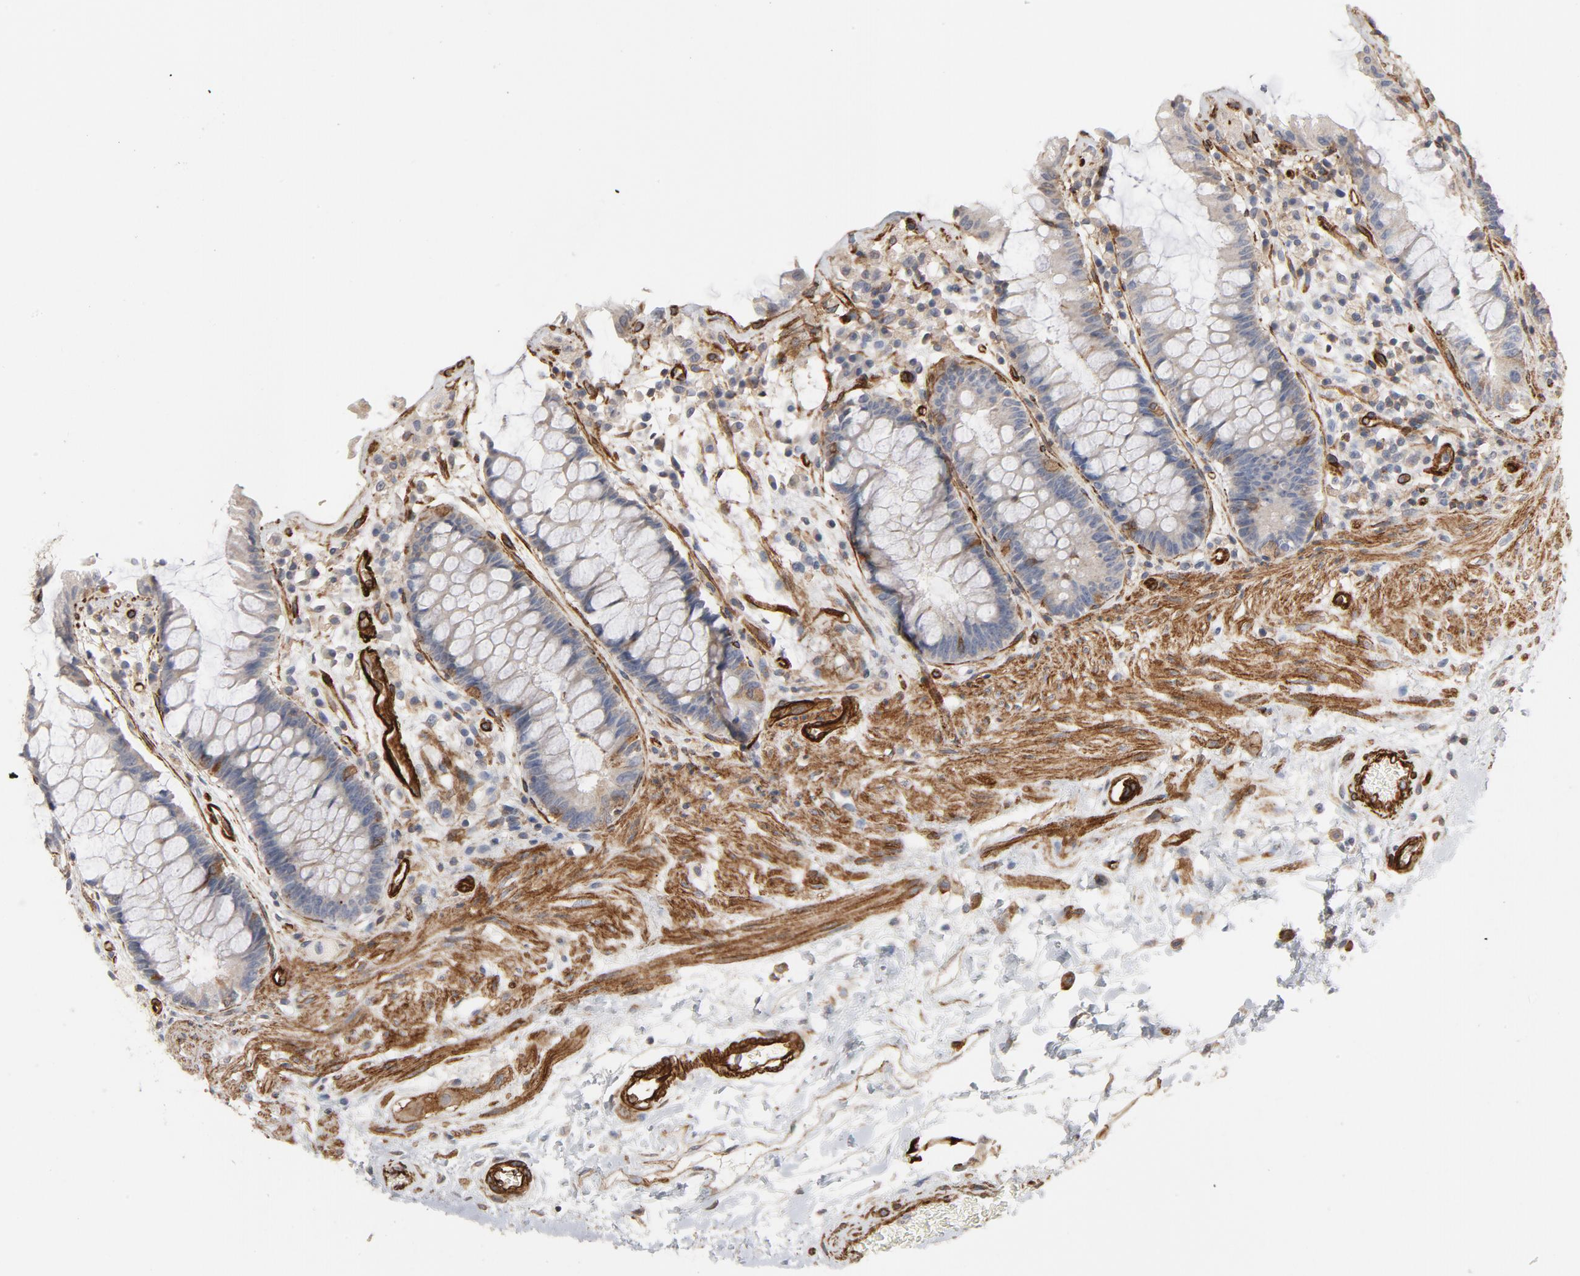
{"staining": {"intensity": "negative", "quantity": "none", "location": "none"}, "tissue": "rectum", "cell_type": "Glandular cells", "image_type": "normal", "snomed": [{"axis": "morphology", "description": "Normal tissue, NOS"}, {"axis": "topography", "description": "Rectum"}], "caption": "Photomicrograph shows no significant protein expression in glandular cells of benign rectum. (DAB immunohistochemistry, high magnification).", "gene": "GNG2", "patient": {"sex": "female", "age": 46}}